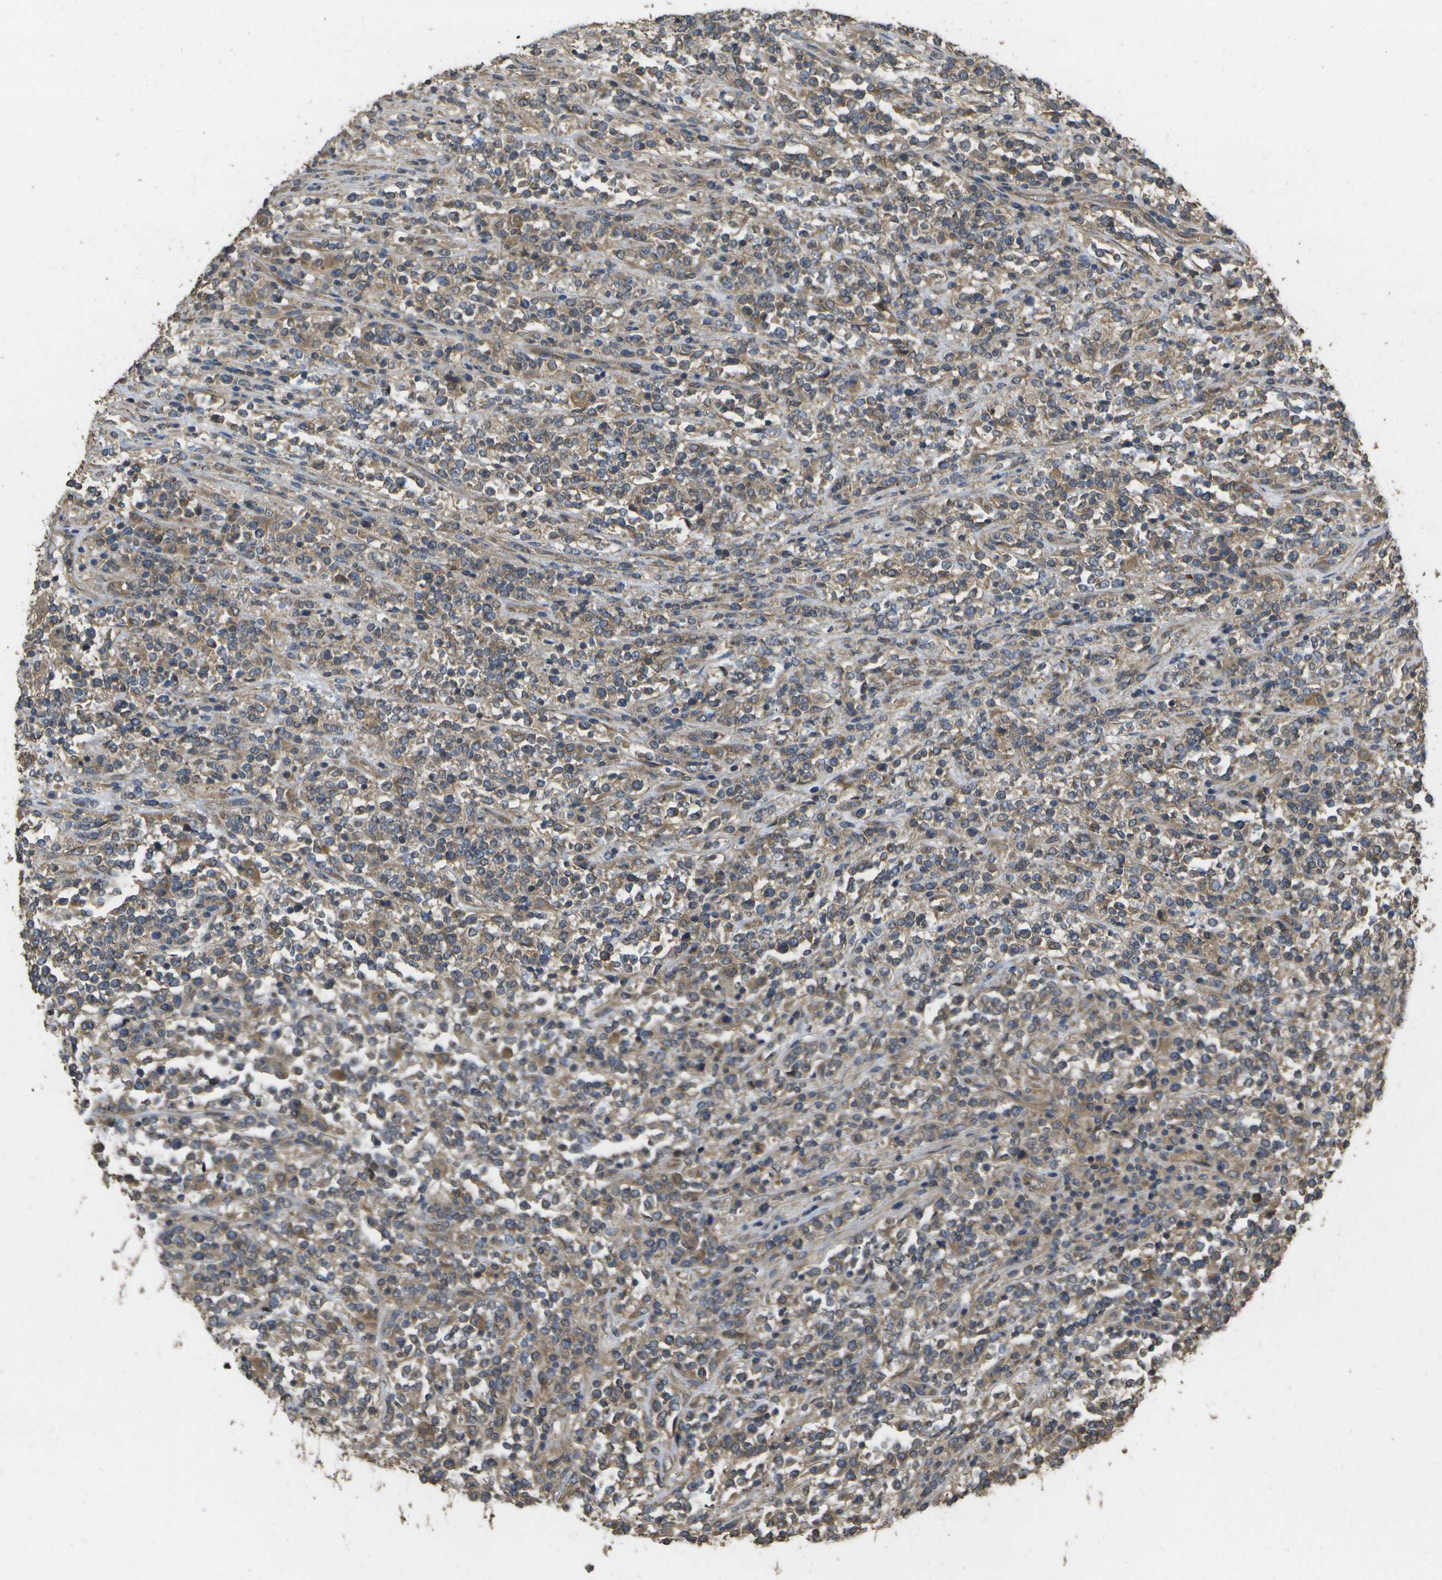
{"staining": {"intensity": "weak", "quantity": ">75%", "location": "cytoplasmic/membranous"}, "tissue": "lymphoma", "cell_type": "Tumor cells", "image_type": "cancer", "snomed": [{"axis": "morphology", "description": "Malignant lymphoma, non-Hodgkin's type, High grade"}, {"axis": "topography", "description": "Soft tissue"}], "caption": "Lymphoma was stained to show a protein in brown. There is low levels of weak cytoplasmic/membranous expression in about >75% of tumor cells. (DAB = brown stain, brightfield microscopy at high magnification).", "gene": "SACS", "patient": {"sex": "male", "age": 18}}